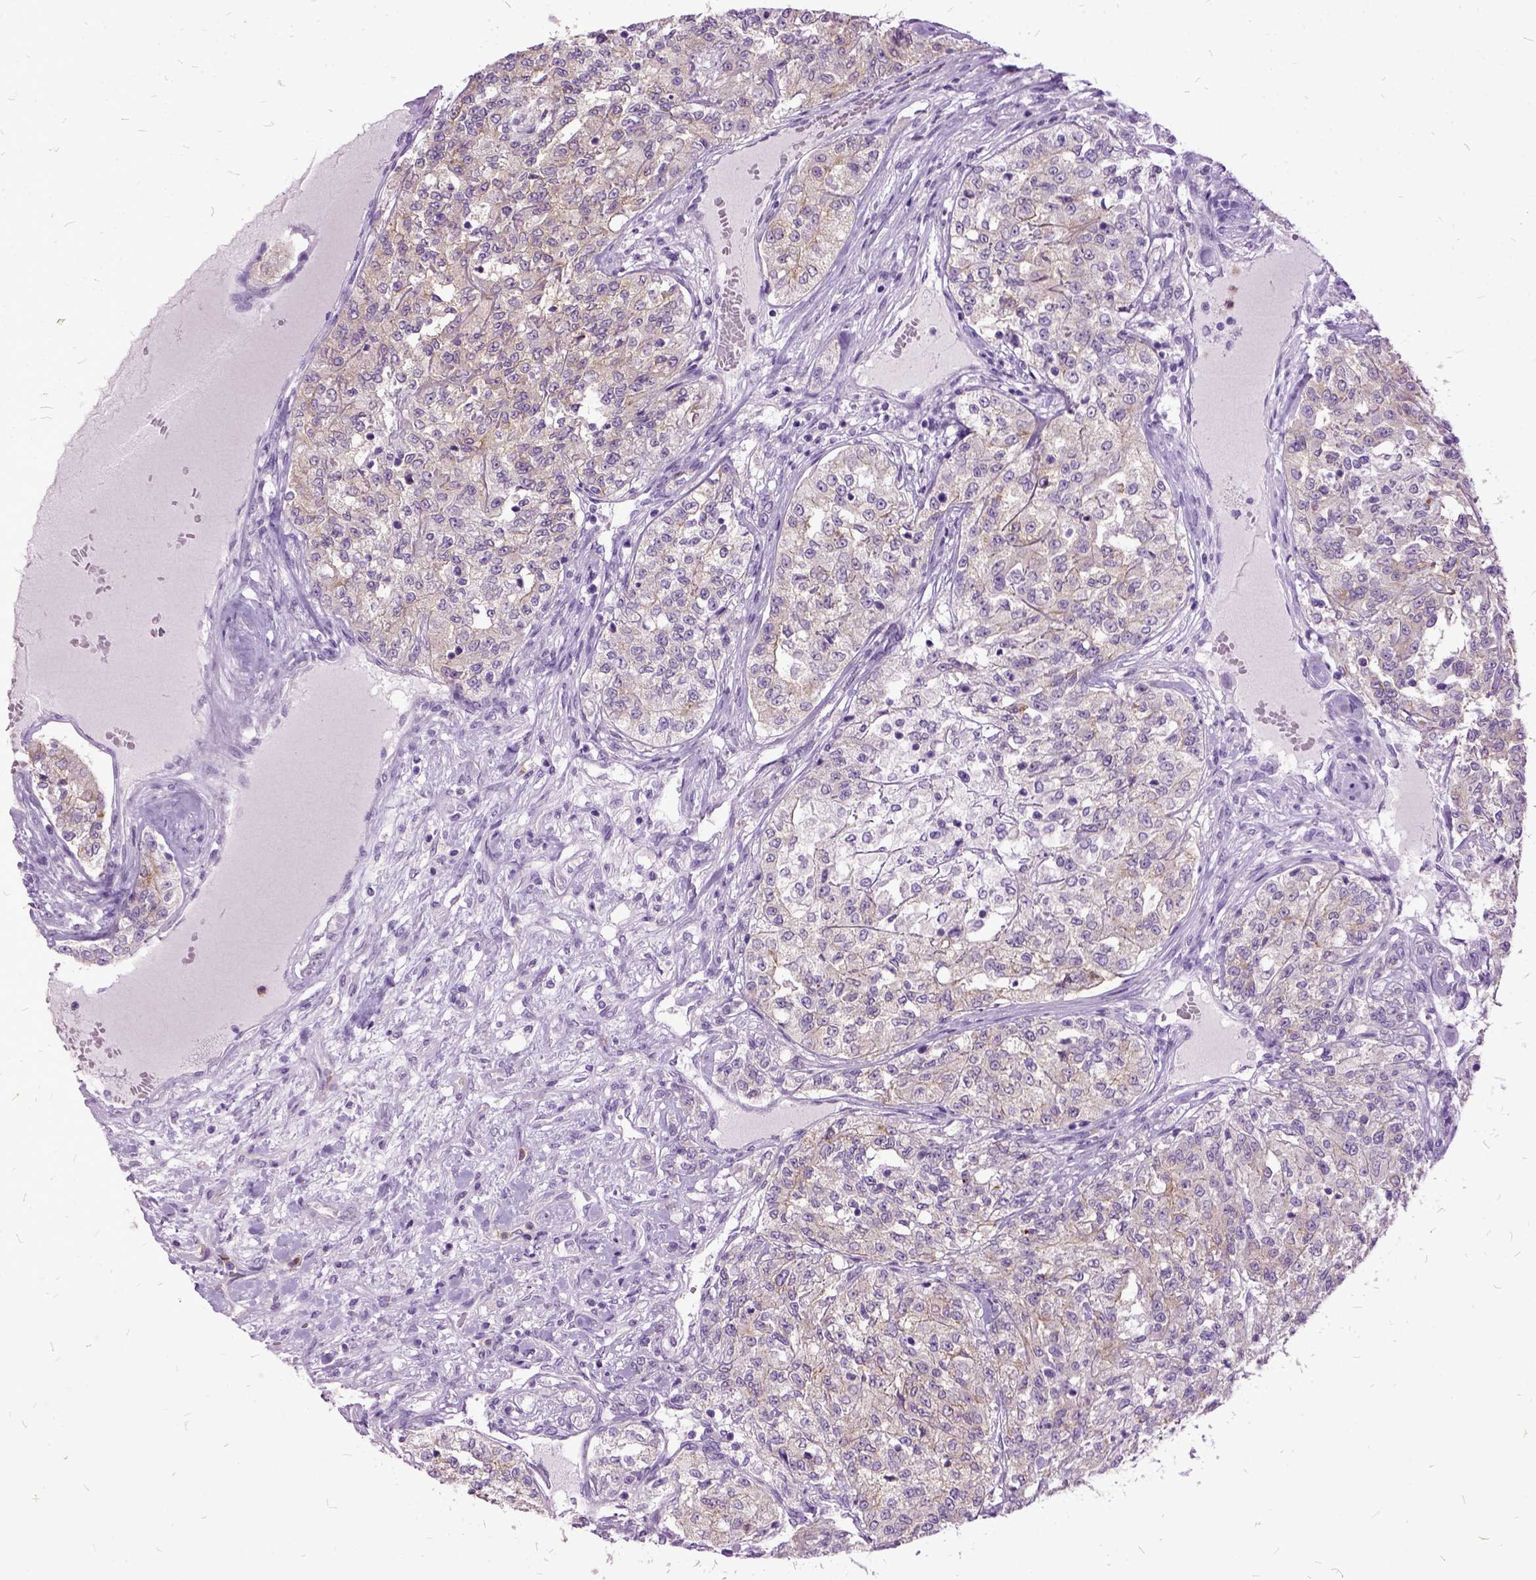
{"staining": {"intensity": "negative", "quantity": "none", "location": "none"}, "tissue": "renal cancer", "cell_type": "Tumor cells", "image_type": "cancer", "snomed": [{"axis": "morphology", "description": "Adenocarcinoma, NOS"}, {"axis": "topography", "description": "Kidney"}], "caption": "Protein analysis of renal adenocarcinoma displays no significant positivity in tumor cells.", "gene": "MME", "patient": {"sex": "female", "age": 63}}